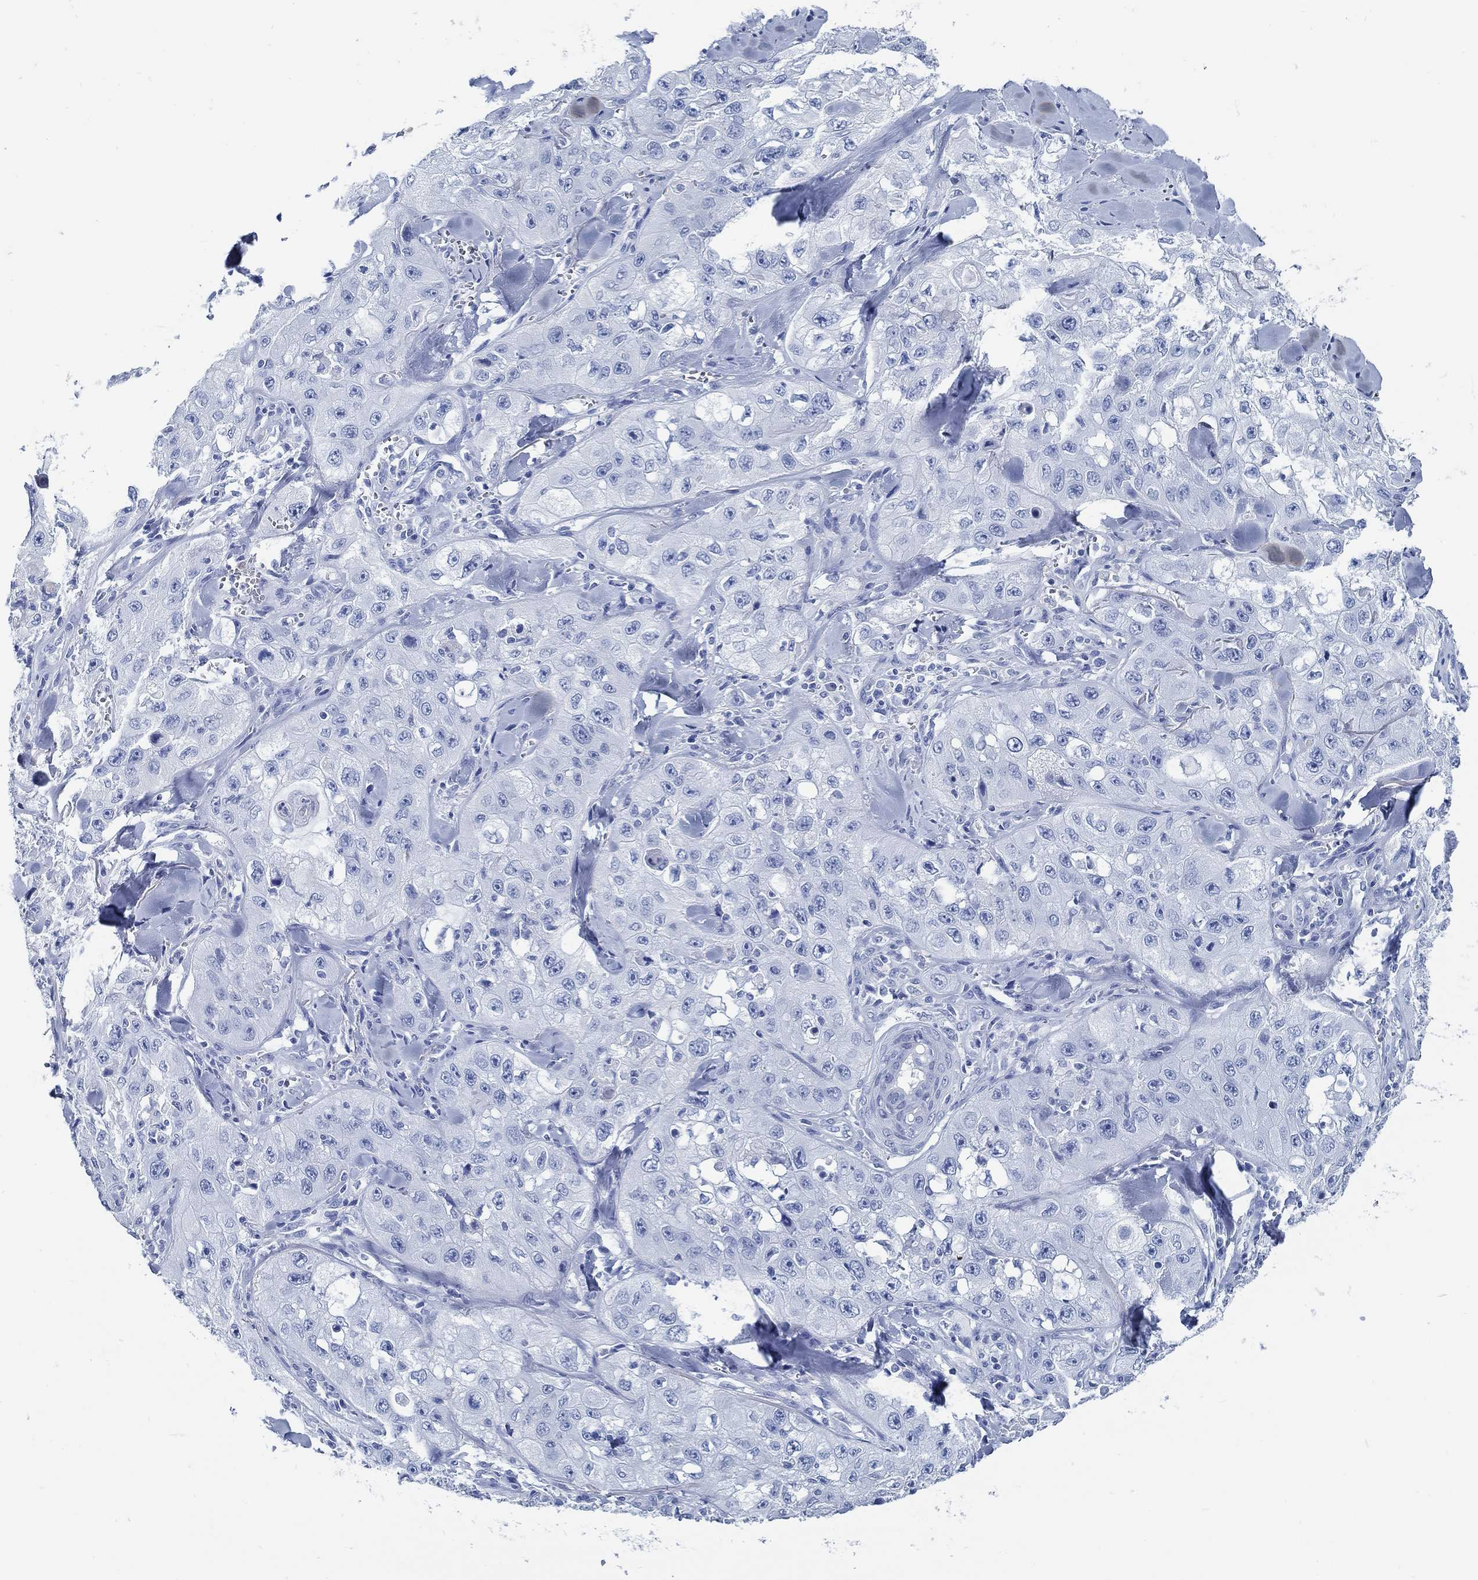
{"staining": {"intensity": "negative", "quantity": "none", "location": "none"}, "tissue": "skin cancer", "cell_type": "Tumor cells", "image_type": "cancer", "snomed": [{"axis": "morphology", "description": "Squamous cell carcinoma, NOS"}, {"axis": "topography", "description": "Skin"}, {"axis": "topography", "description": "Subcutis"}], "caption": "A photomicrograph of human skin cancer is negative for staining in tumor cells.", "gene": "SLC45A1", "patient": {"sex": "male", "age": 73}}